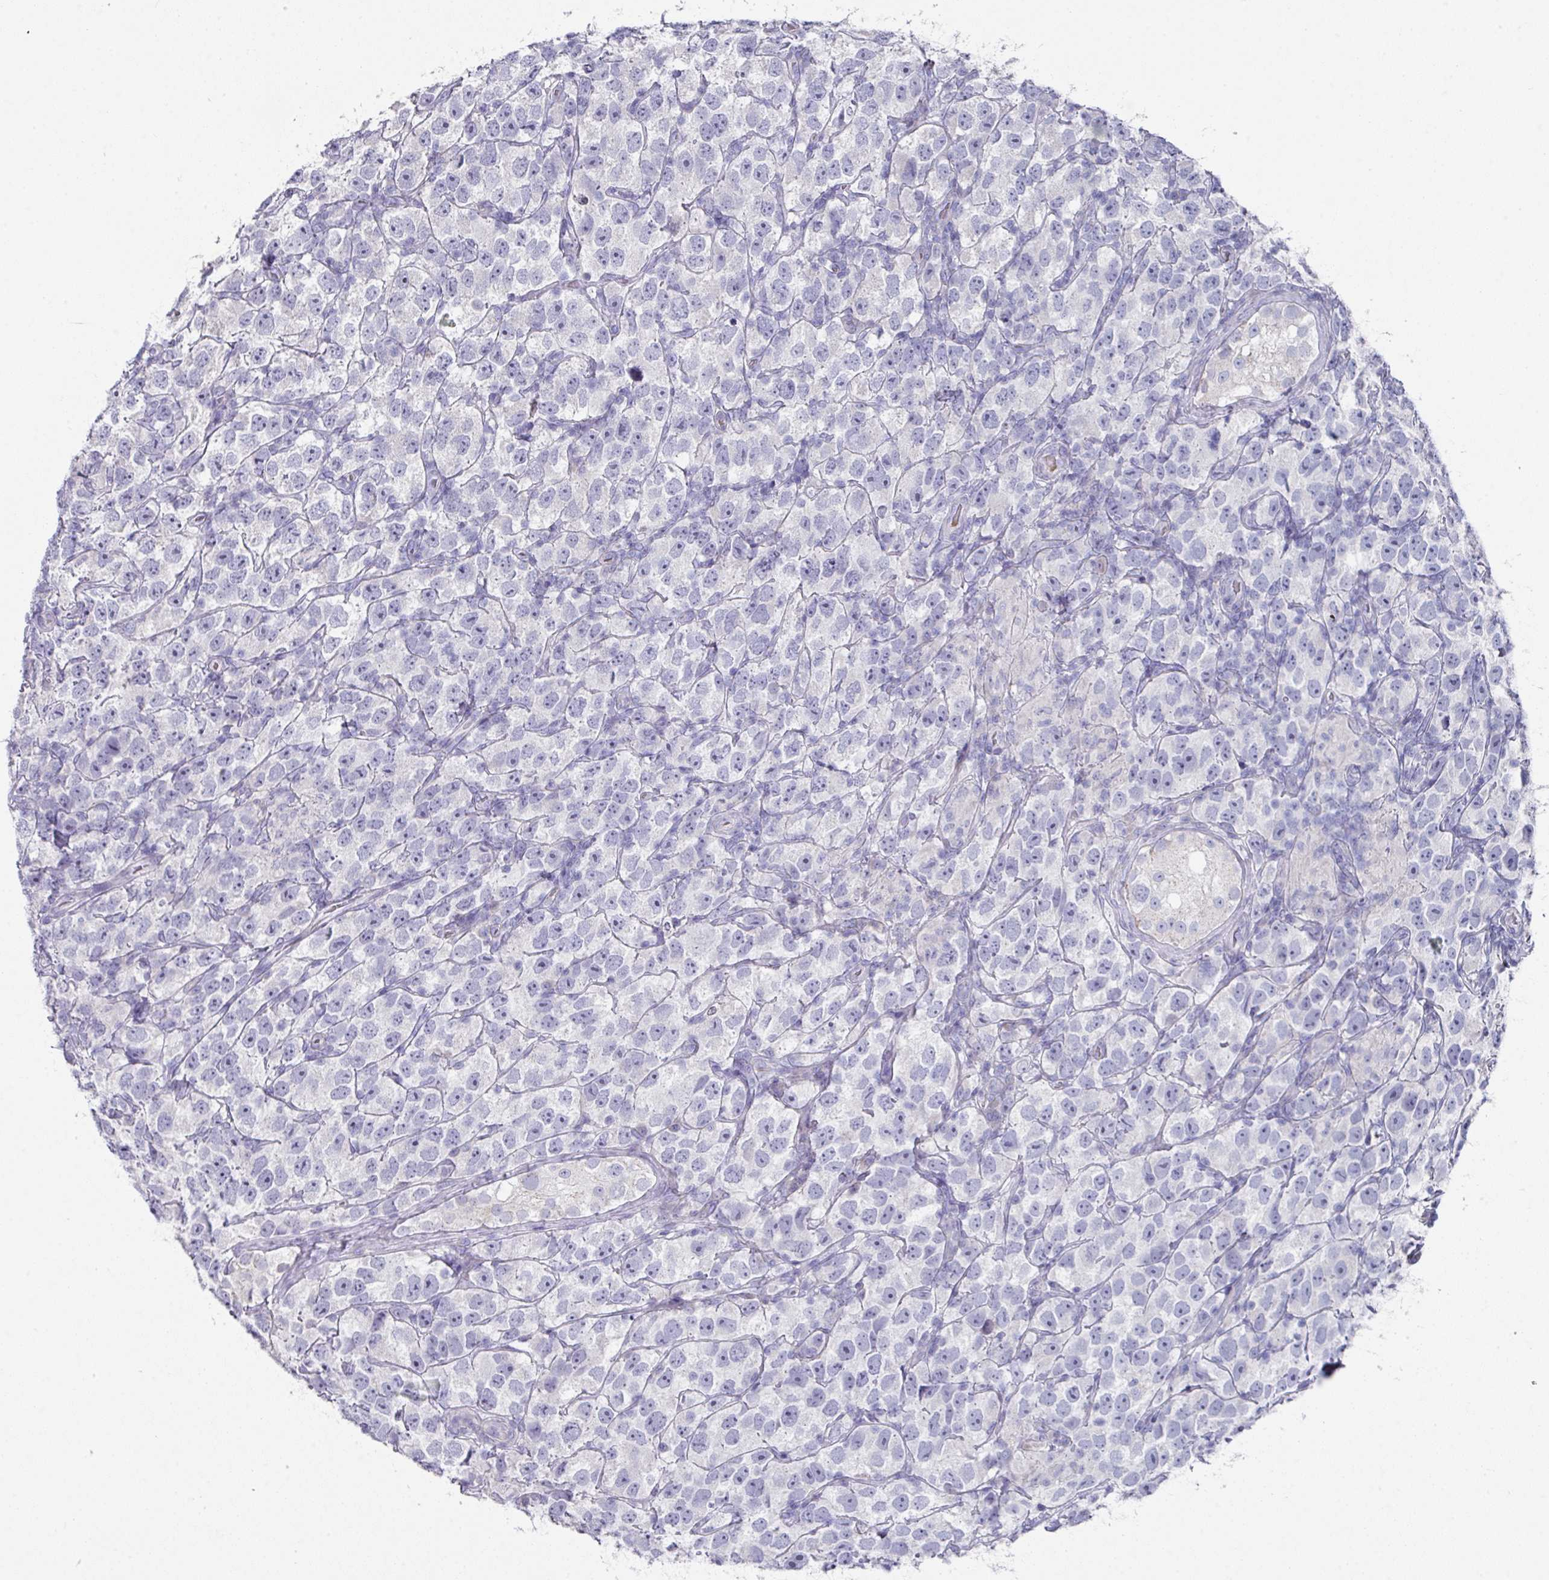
{"staining": {"intensity": "negative", "quantity": "none", "location": "none"}, "tissue": "testis cancer", "cell_type": "Tumor cells", "image_type": "cancer", "snomed": [{"axis": "morphology", "description": "Seminoma, NOS"}, {"axis": "topography", "description": "Testis"}], "caption": "Tumor cells are negative for brown protein staining in testis cancer.", "gene": "DEFB115", "patient": {"sex": "male", "age": 26}}